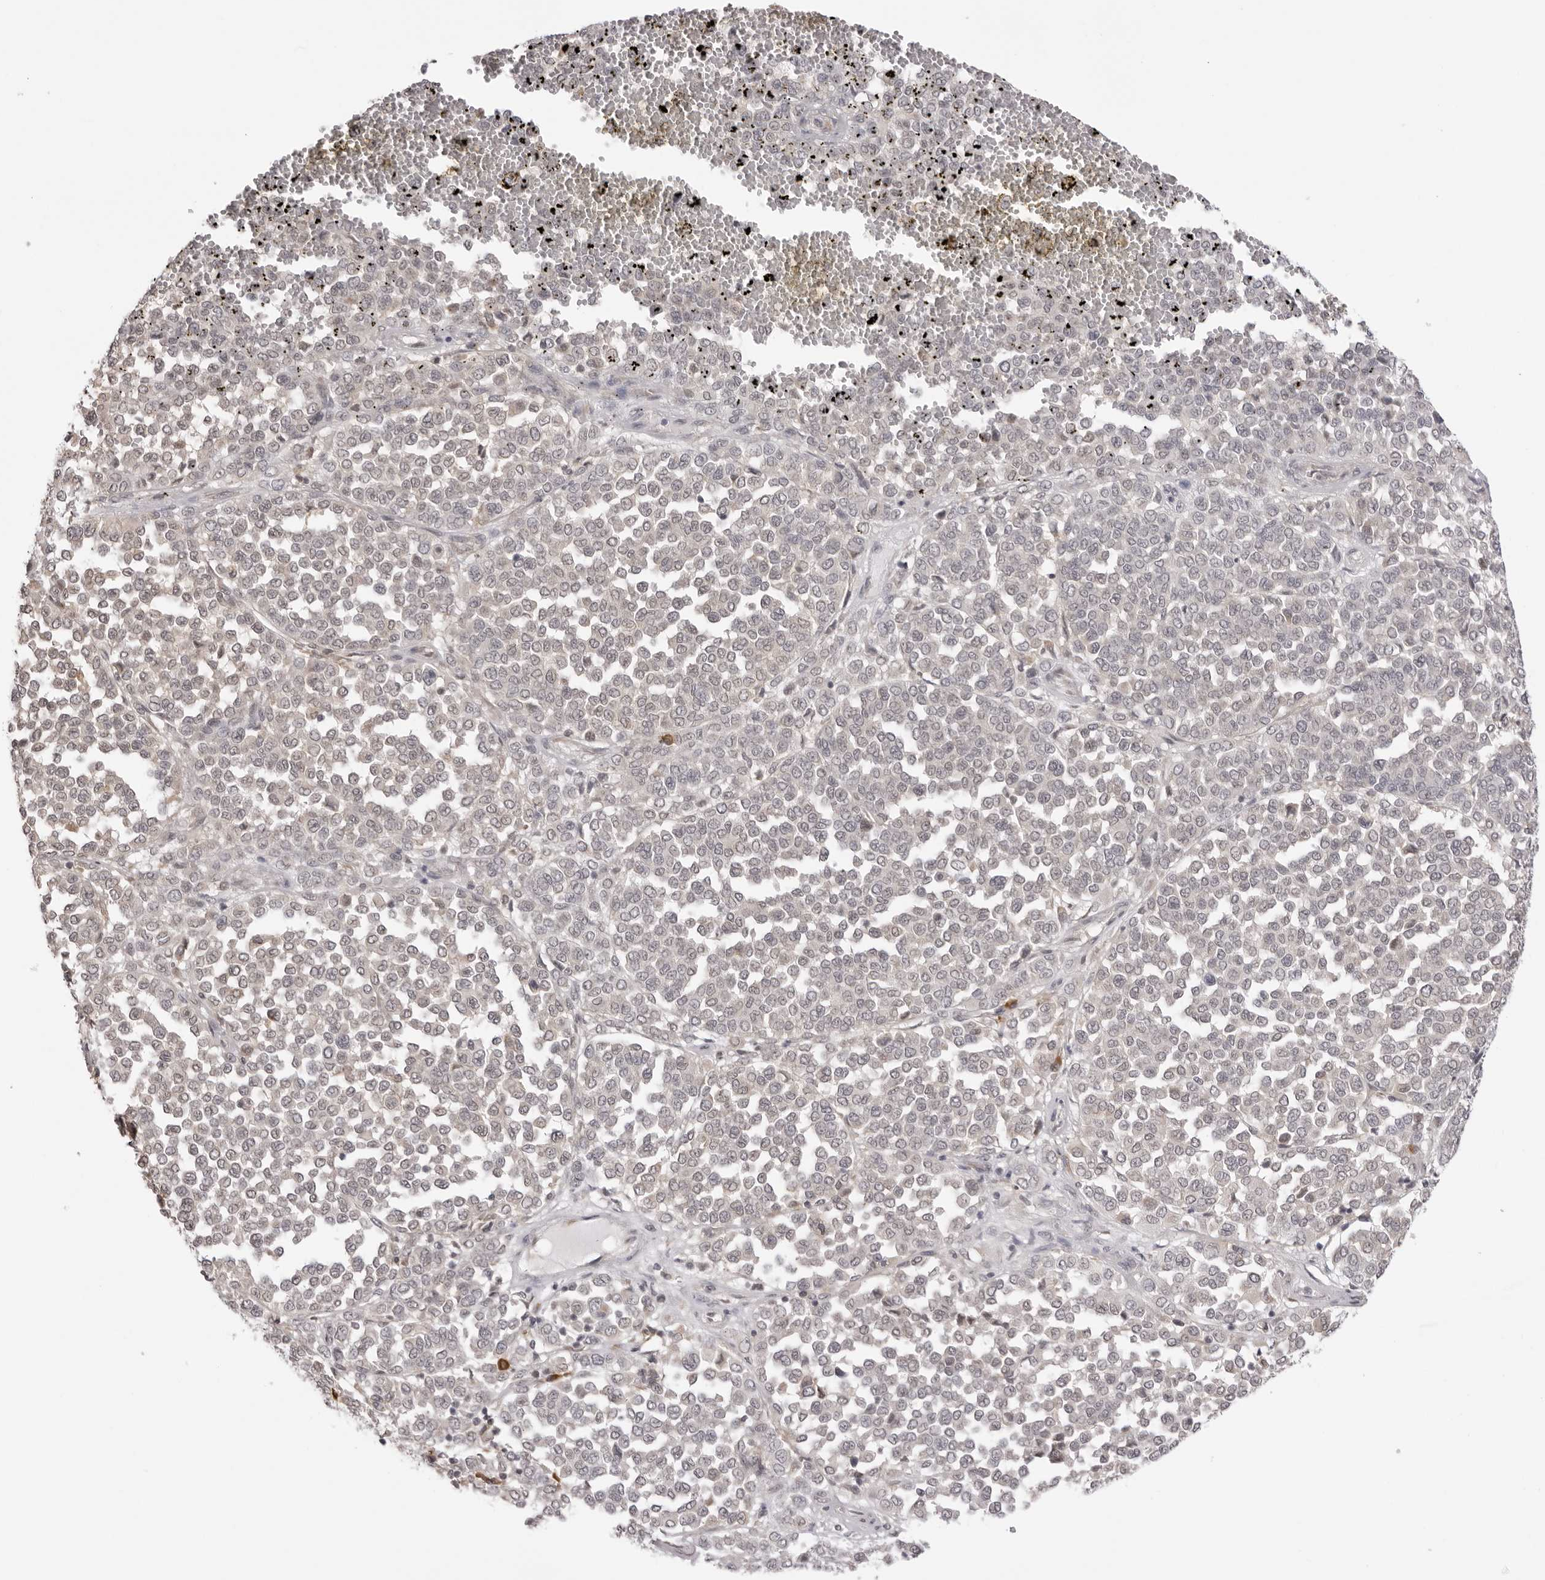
{"staining": {"intensity": "negative", "quantity": "none", "location": "none"}, "tissue": "melanoma", "cell_type": "Tumor cells", "image_type": "cancer", "snomed": [{"axis": "morphology", "description": "Malignant melanoma, Metastatic site"}, {"axis": "topography", "description": "Pancreas"}], "caption": "A photomicrograph of human malignant melanoma (metastatic site) is negative for staining in tumor cells.", "gene": "ZC3H11A", "patient": {"sex": "female", "age": 30}}